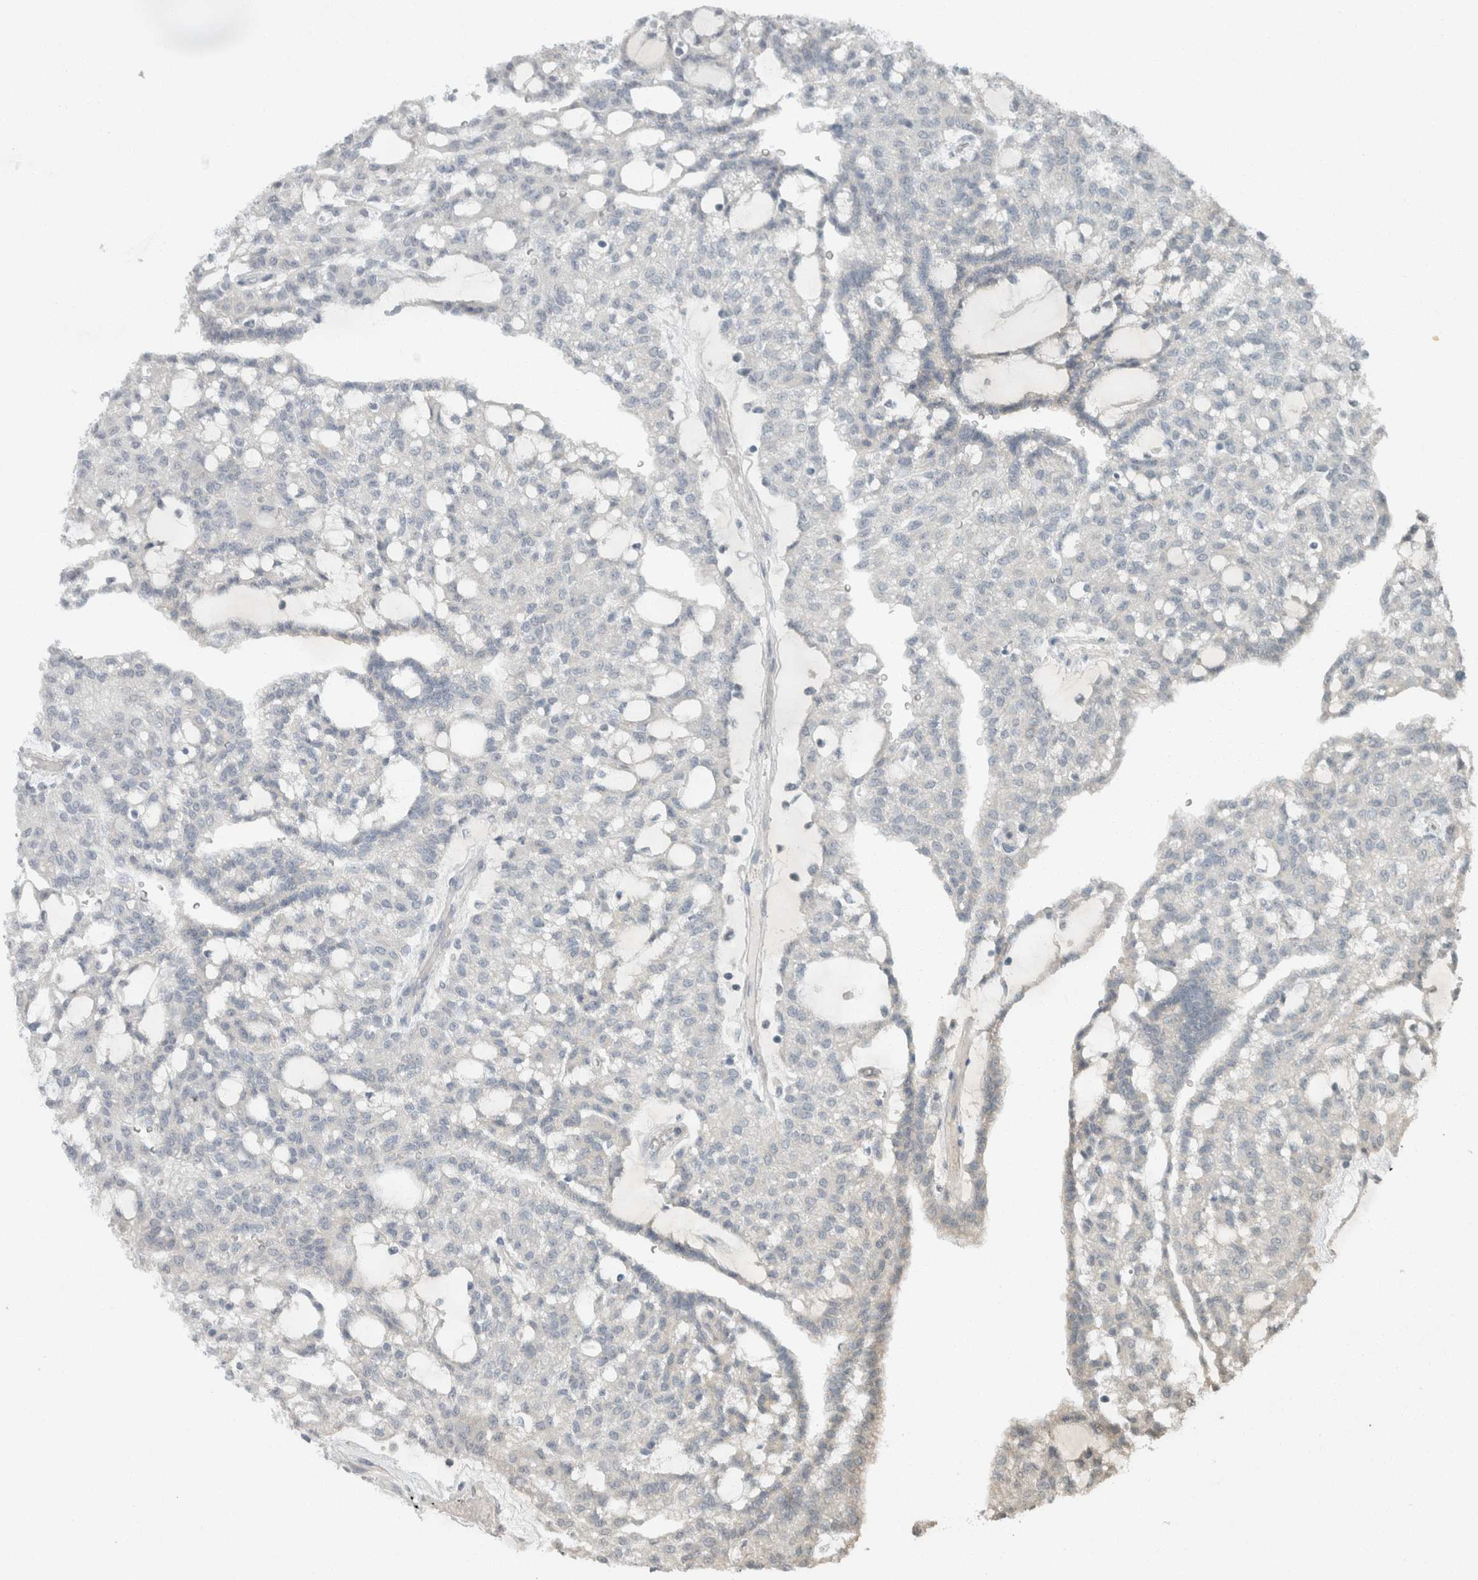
{"staining": {"intensity": "negative", "quantity": "none", "location": "none"}, "tissue": "renal cancer", "cell_type": "Tumor cells", "image_type": "cancer", "snomed": [{"axis": "morphology", "description": "Adenocarcinoma, NOS"}, {"axis": "topography", "description": "Kidney"}], "caption": "IHC of human renal cancer (adenocarcinoma) demonstrates no positivity in tumor cells.", "gene": "TRIT1", "patient": {"sex": "male", "age": 63}}